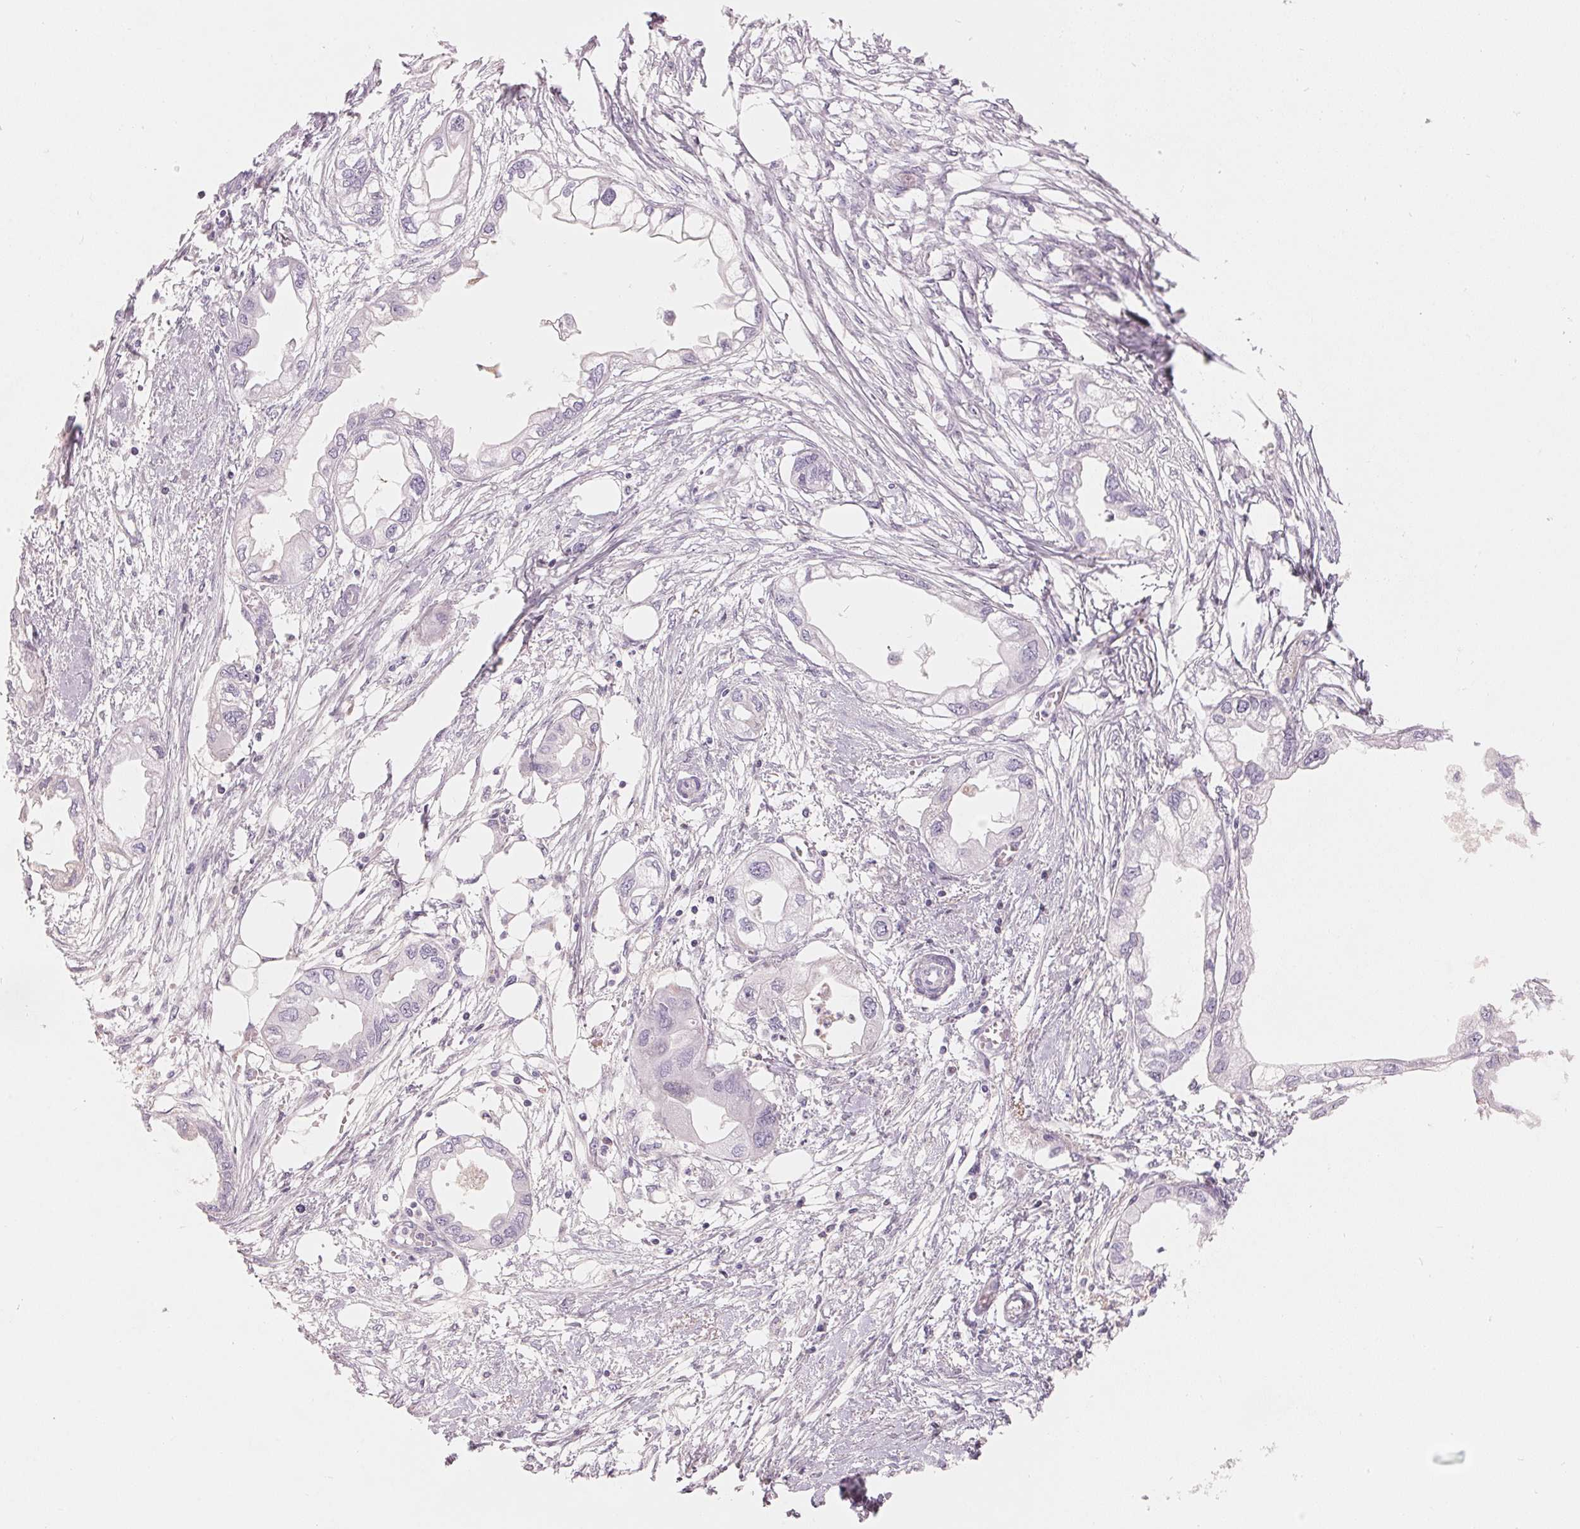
{"staining": {"intensity": "negative", "quantity": "none", "location": "none"}, "tissue": "endometrial cancer", "cell_type": "Tumor cells", "image_type": "cancer", "snomed": [{"axis": "morphology", "description": "Adenocarcinoma, NOS"}, {"axis": "morphology", "description": "Adenocarcinoma, metastatic, NOS"}, {"axis": "topography", "description": "Adipose tissue"}, {"axis": "topography", "description": "Endometrium"}], "caption": "Histopathology image shows no protein expression in tumor cells of adenocarcinoma (endometrial) tissue.", "gene": "CFHR2", "patient": {"sex": "female", "age": 67}}